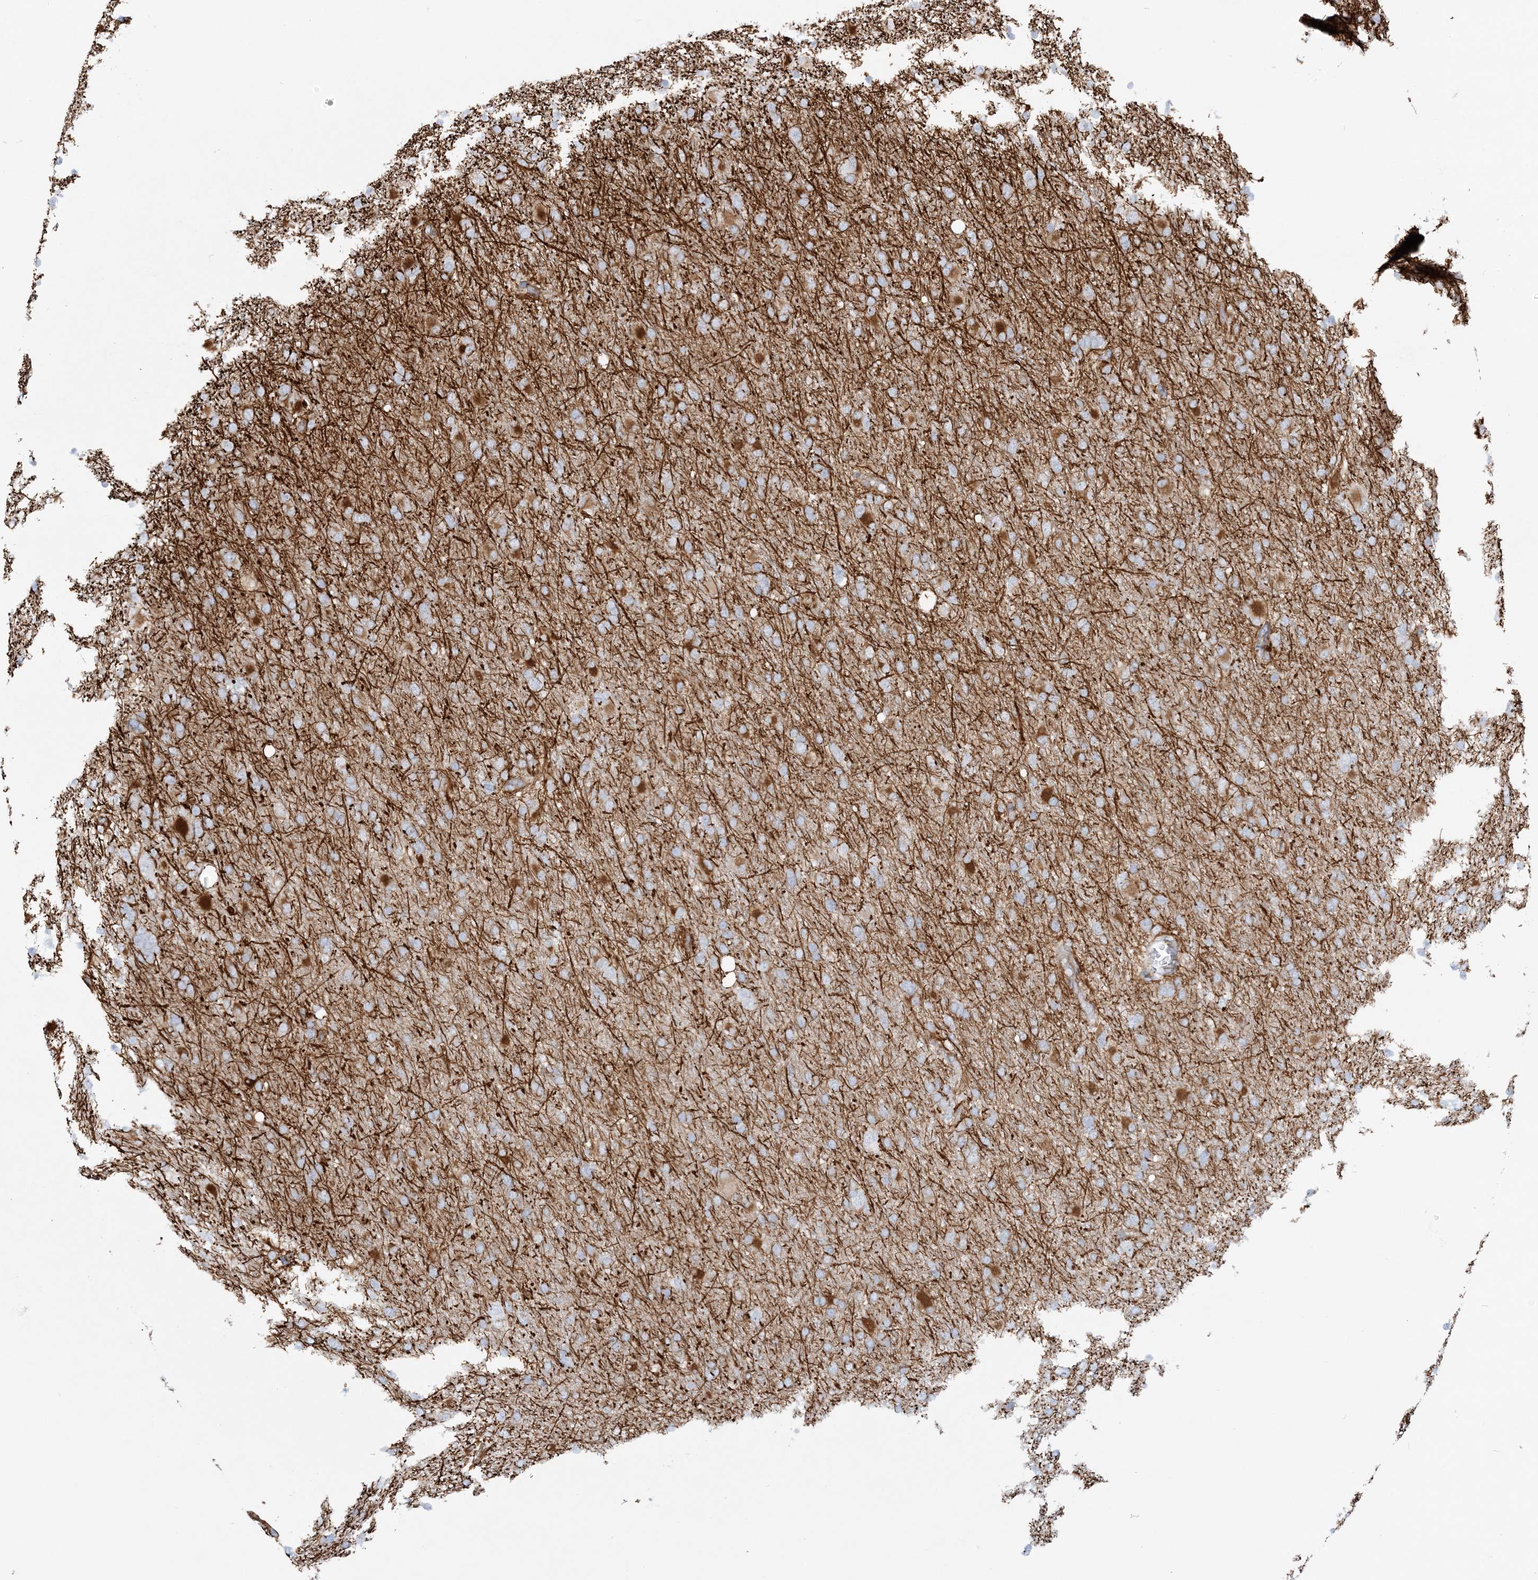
{"staining": {"intensity": "negative", "quantity": "none", "location": "none"}, "tissue": "glioma", "cell_type": "Tumor cells", "image_type": "cancer", "snomed": [{"axis": "morphology", "description": "Glioma, malignant, High grade"}, {"axis": "topography", "description": "Cerebral cortex"}], "caption": "An immunohistochemistry micrograph of glioma is shown. There is no staining in tumor cells of glioma. (DAB immunohistochemistry visualized using brightfield microscopy, high magnification).", "gene": "SCLT1", "patient": {"sex": "female", "age": 36}}